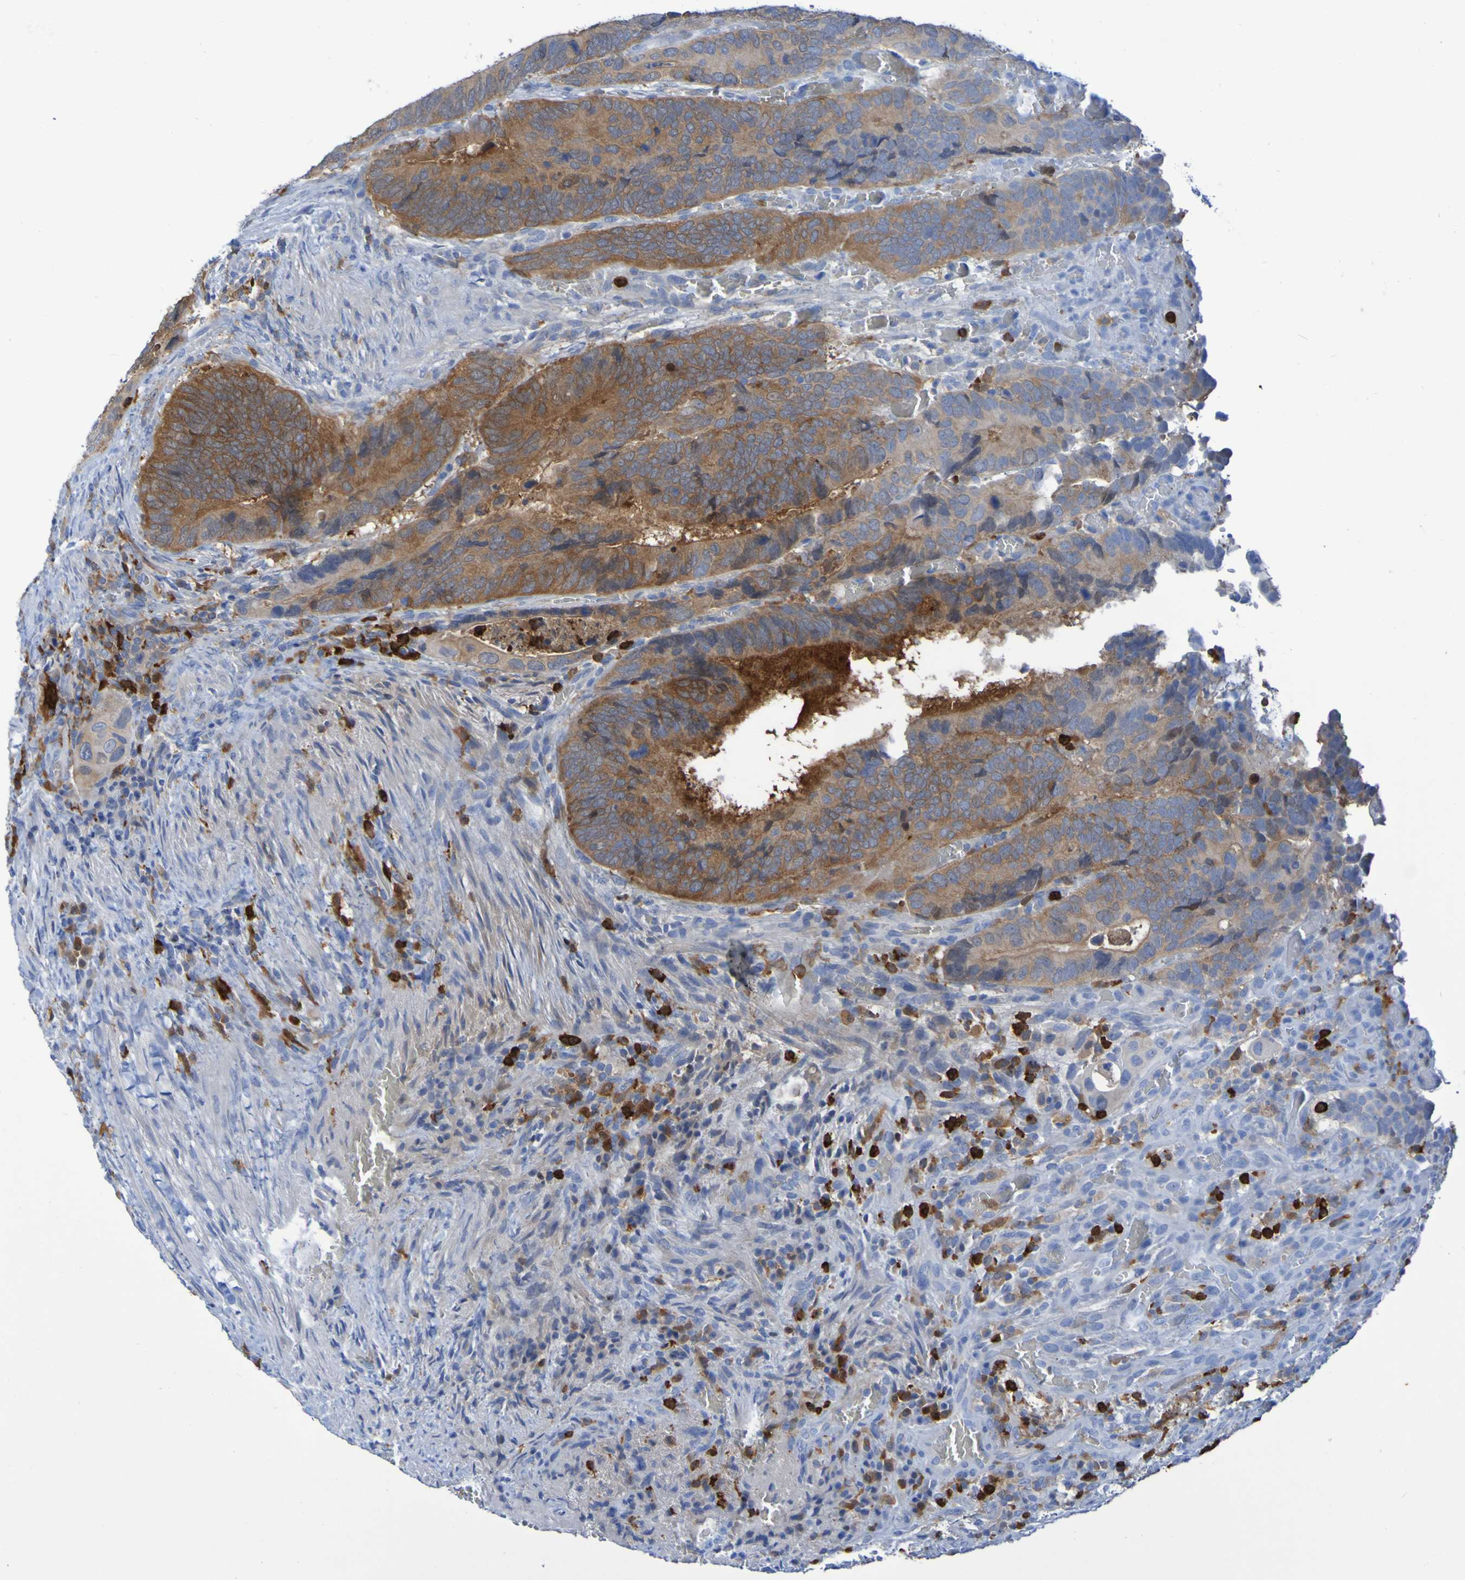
{"staining": {"intensity": "moderate", "quantity": ">75%", "location": "cytoplasmic/membranous"}, "tissue": "colorectal cancer", "cell_type": "Tumor cells", "image_type": "cancer", "snomed": [{"axis": "morphology", "description": "Adenocarcinoma, NOS"}, {"axis": "topography", "description": "Colon"}], "caption": "Immunohistochemical staining of colorectal cancer (adenocarcinoma) reveals medium levels of moderate cytoplasmic/membranous protein staining in about >75% of tumor cells. The protein is shown in brown color, while the nuclei are stained blue.", "gene": "MPPE1", "patient": {"sex": "male", "age": 72}}